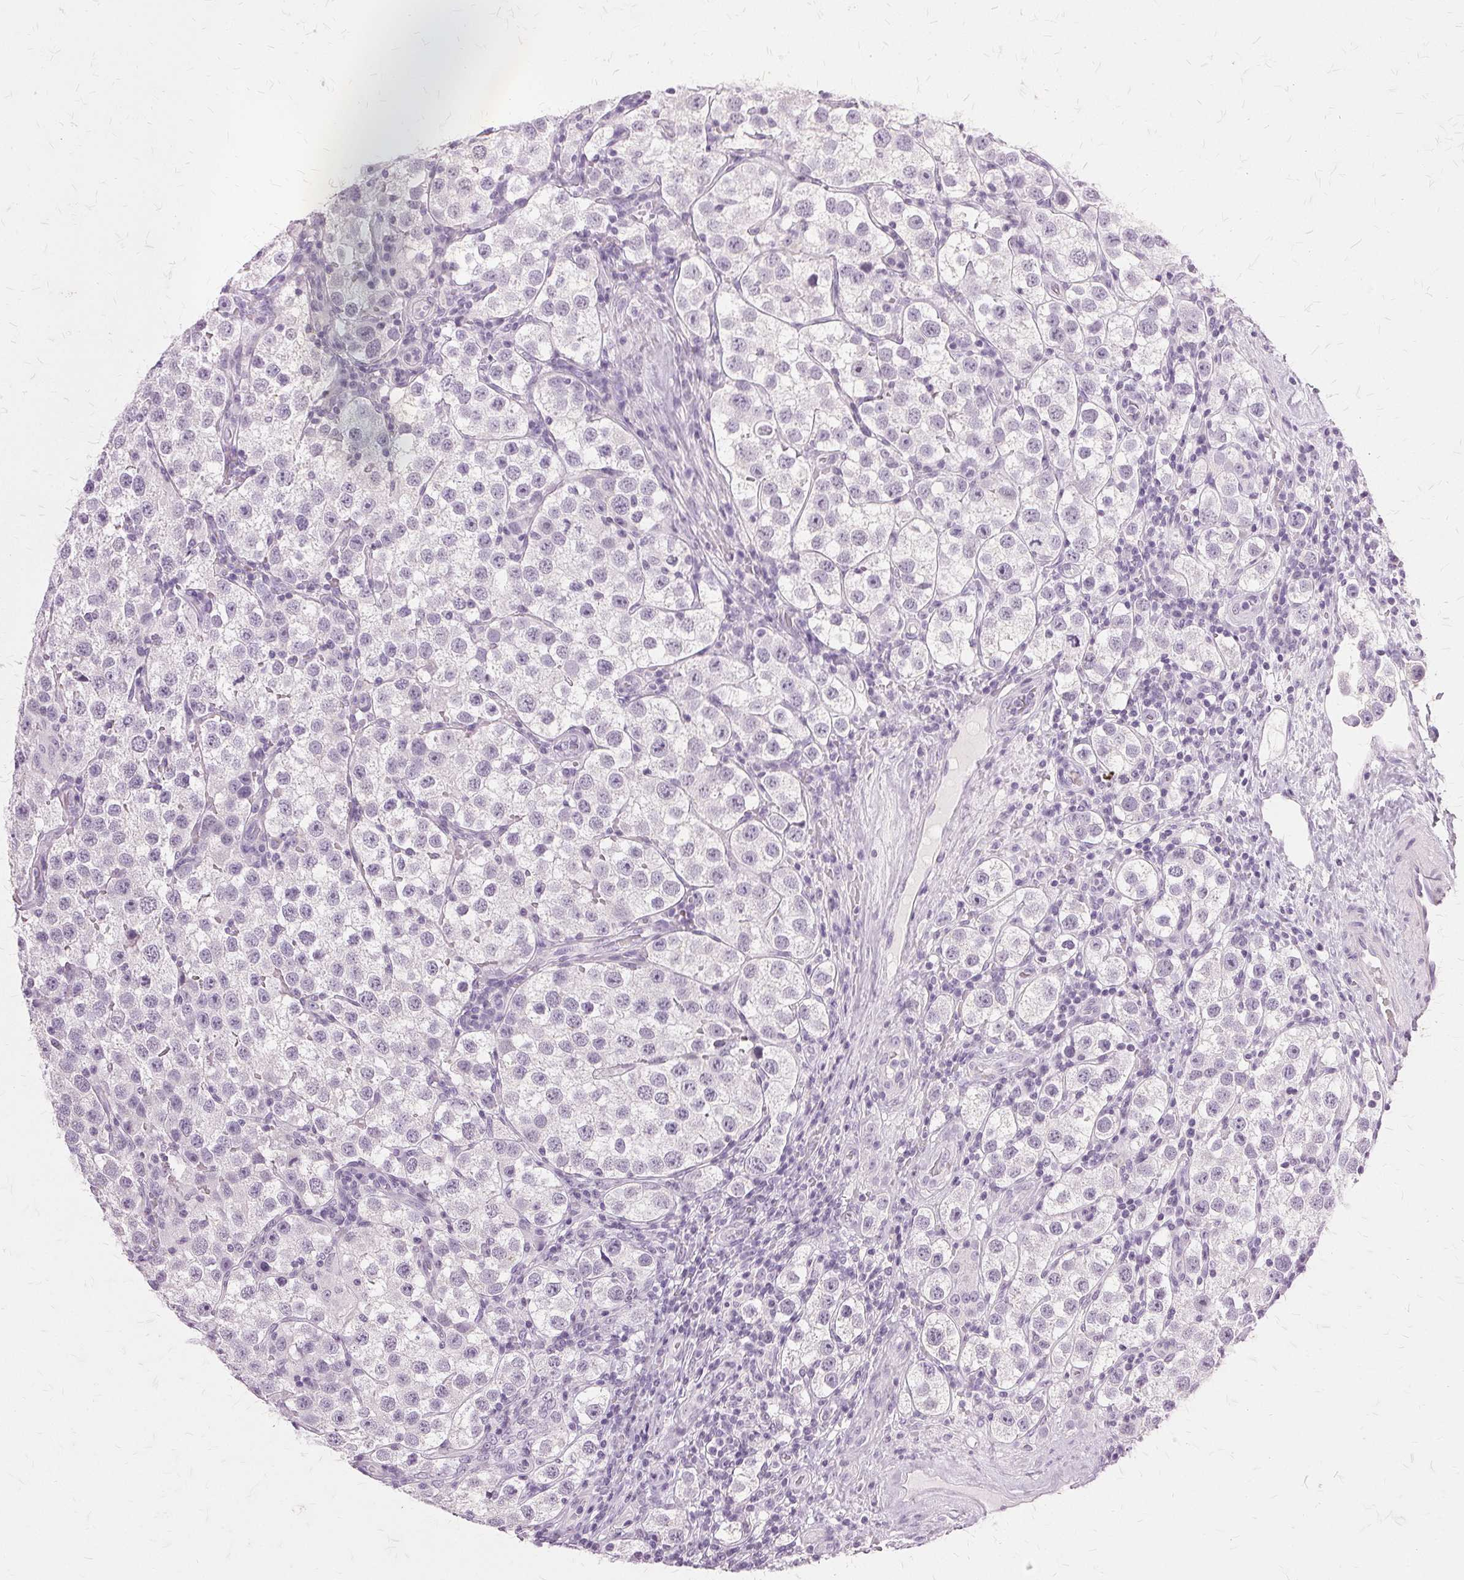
{"staining": {"intensity": "negative", "quantity": "none", "location": "none"}, "tissue": "testis cancer", "cell_type": "Tumor cells", "image_type": "cancer", "snomed": [{"axis": "morphology", "description": "Seminoma, NOS"}, {"axis": "topography", "description": "Testis"}], "caption": "Tumor cells are negative for protein expression in human seminoma (testis). (IHC, brightfield microscopy, high magnification).", "gene": "SLC45A3", "patient": {"sex": "male", "age": 37}}